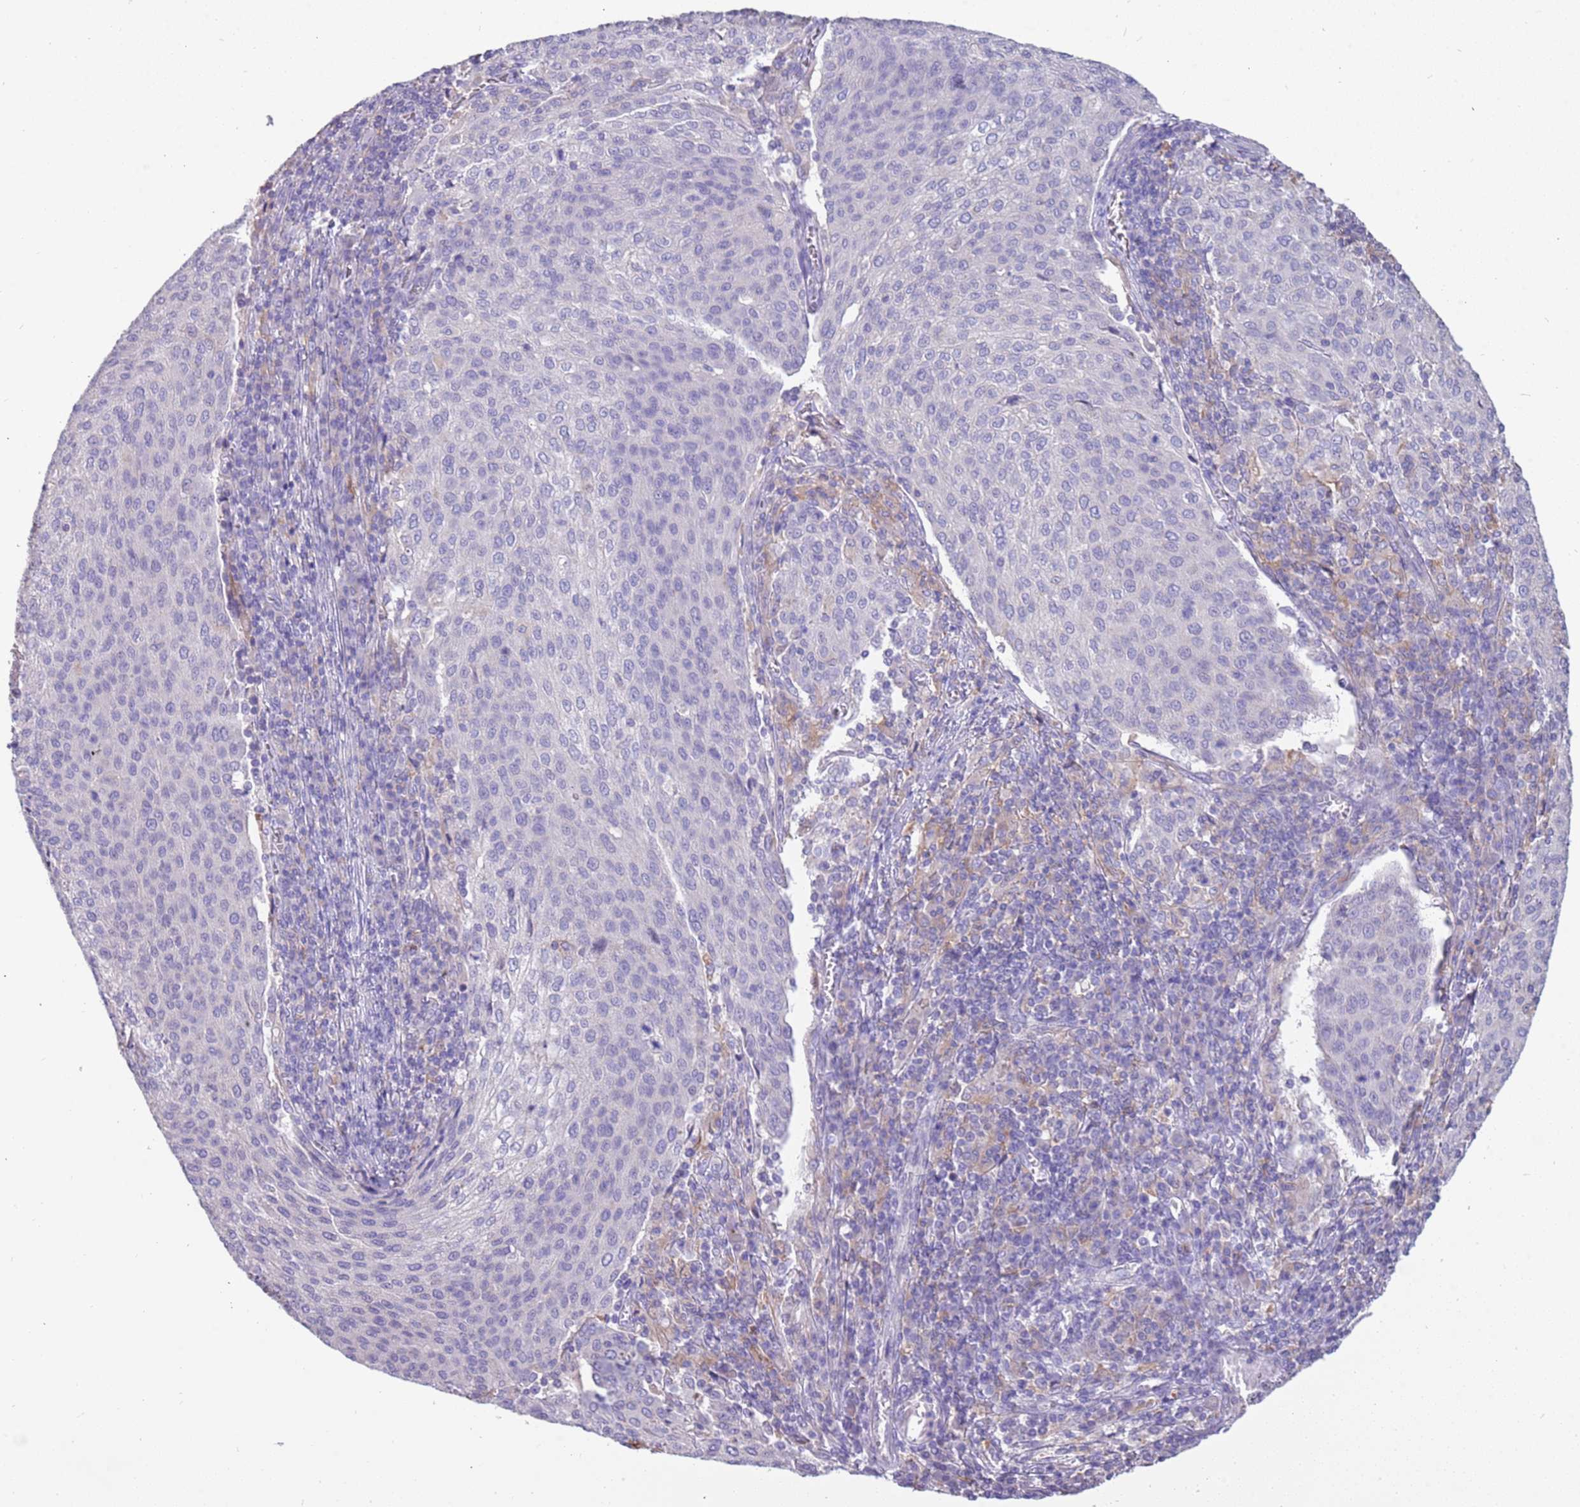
{"staining": {"intensity": "negative", "quantity": "none", "location": "none"}, "tissue": "cervical cancer", "cell_type": "Tumor cells", "image_type": "cancer", "snomed": [{"axis": "morphology", "description": "Squamous cell carcinoma, NOS"}, {"axis": "topography", "description": "Cervix"}], "caption": "The photomicrograph demonstrates no significant expression in tumor cells of cervical cancer.", "gene": "RHCG", "patient": {"sex": "female", "age": 46}}